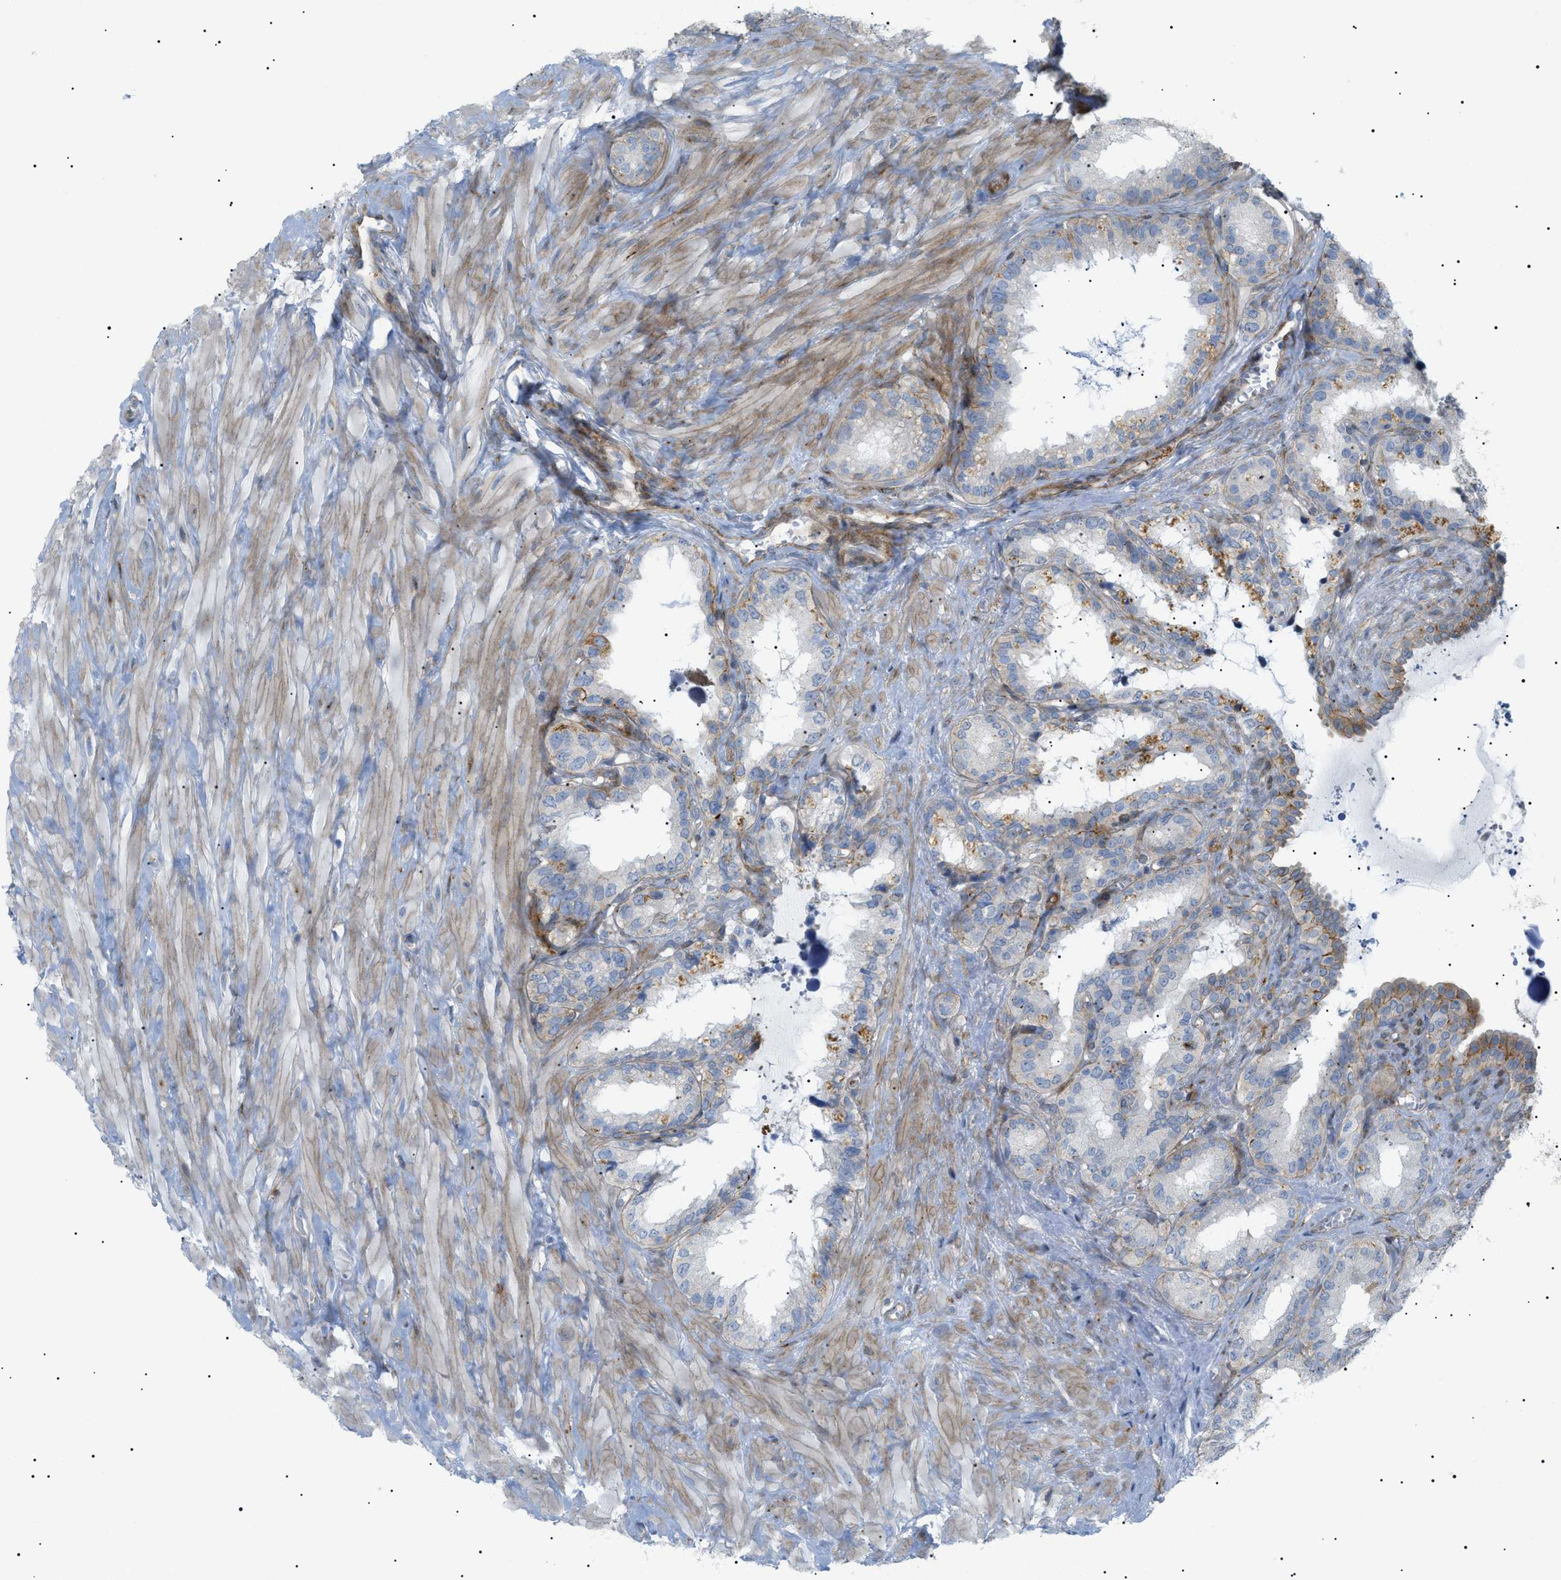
{"staining": {"intensity": "negative", "quantity": "none", "location": "none"}, "tissue": "seminal vesicle", "cell_type": "Glandular cells", "image_type": "normal", "snomed": [{"axis": "morphology", "description": "Normal tissue, NOS"}, {"axis": "topography", "description": "Seminal veicle"}], "caption": "Micrograph shows no significant protein positivity in glandular cells of benign seminal vesicle. (DAB immunohistochemistry (IHC), high magnification).", "gene": "SFXN5", "patient": {"sex": "male", "age": 64}}